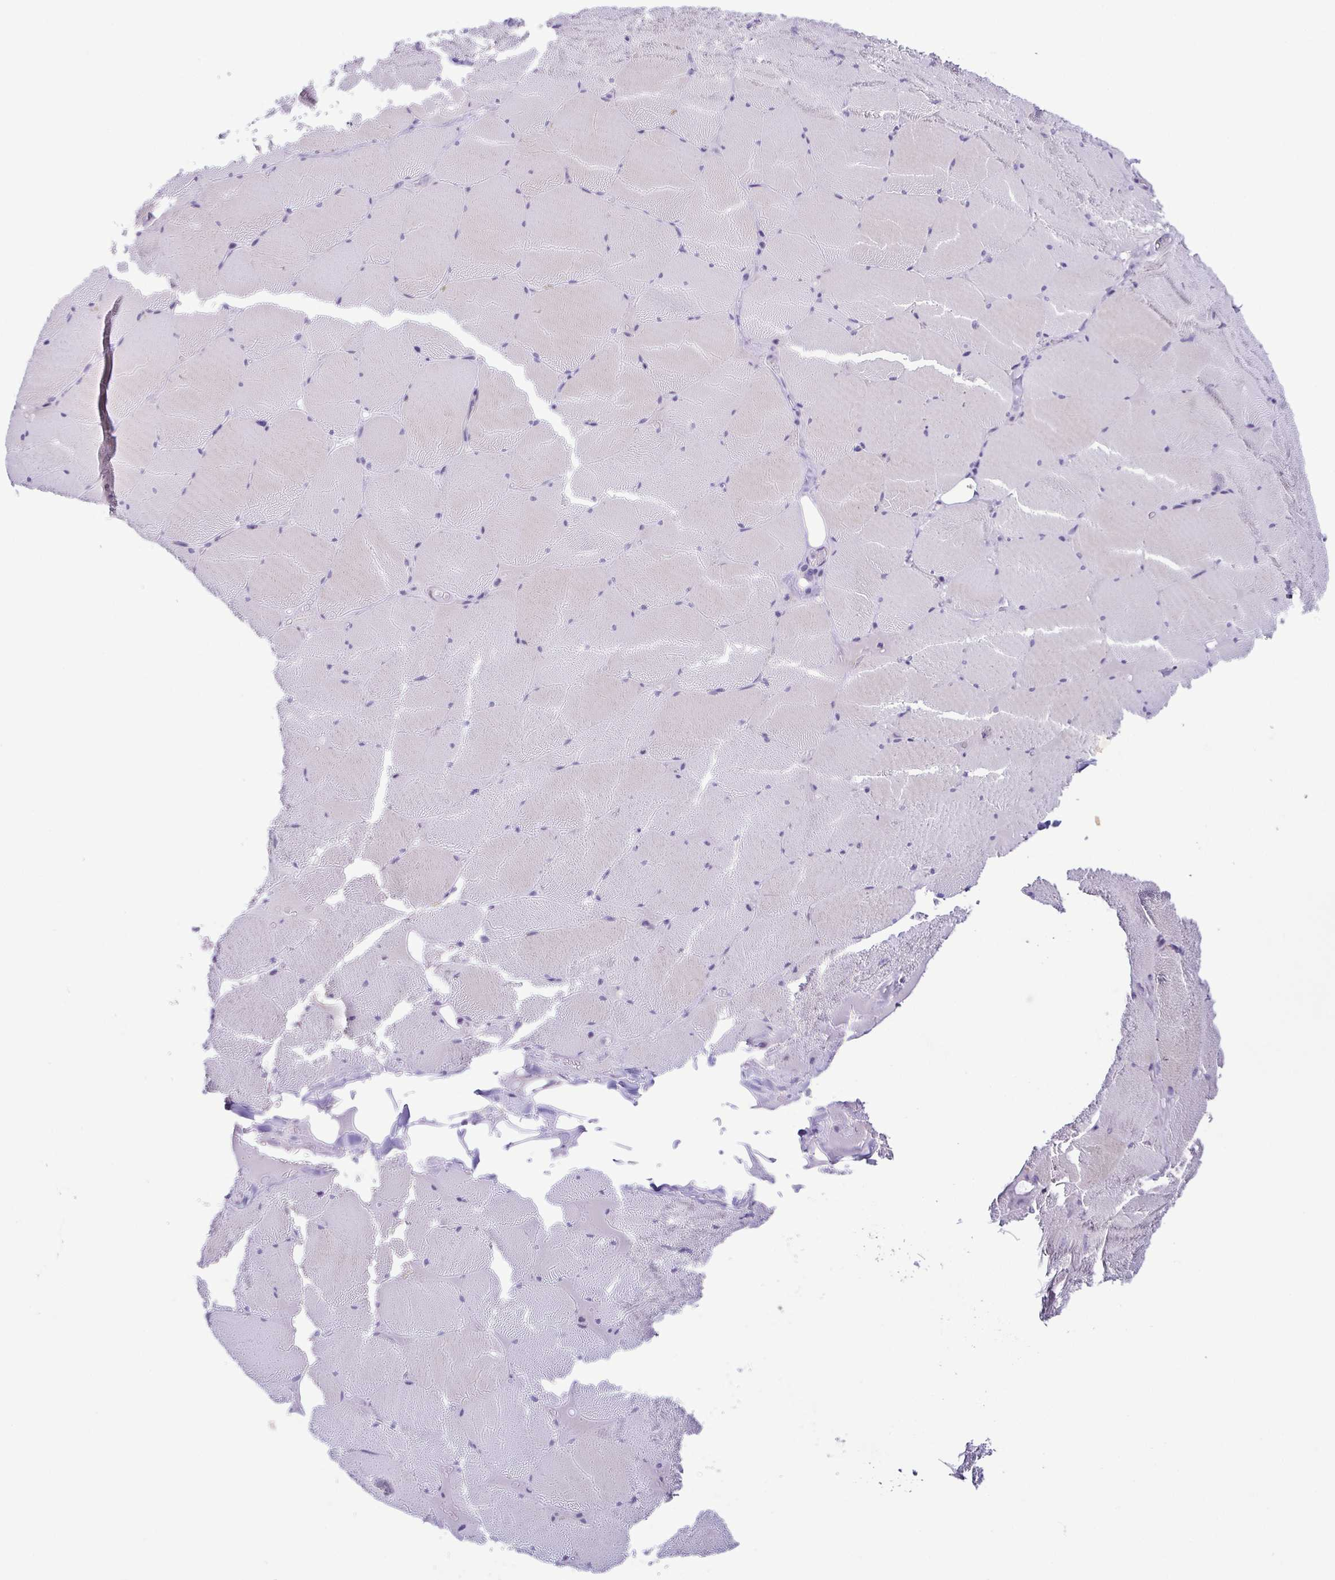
{"staining": {"intensity": "moderate", "quantity": "25%-75%", "location": "cytoplasmic/membranous"}, "tissue": "skeletal muscle", "cell_type": "Myocytes", "image_type": "normal", "snomed": [{"axis": "morphology", "description": "Normal tissue, NOS"}, {"axis": "topography", "description": "Skeletal muscle"}, {"axis": "topography", "description": "Head-Neck"}], "caption": "Moderate cytoplasmic/membranous staining is identified in approximately 25%-75% of myocytes in normal skeletal muscle.", "gene": "TERT", "patient": {"sex": "male", "age": 66}}